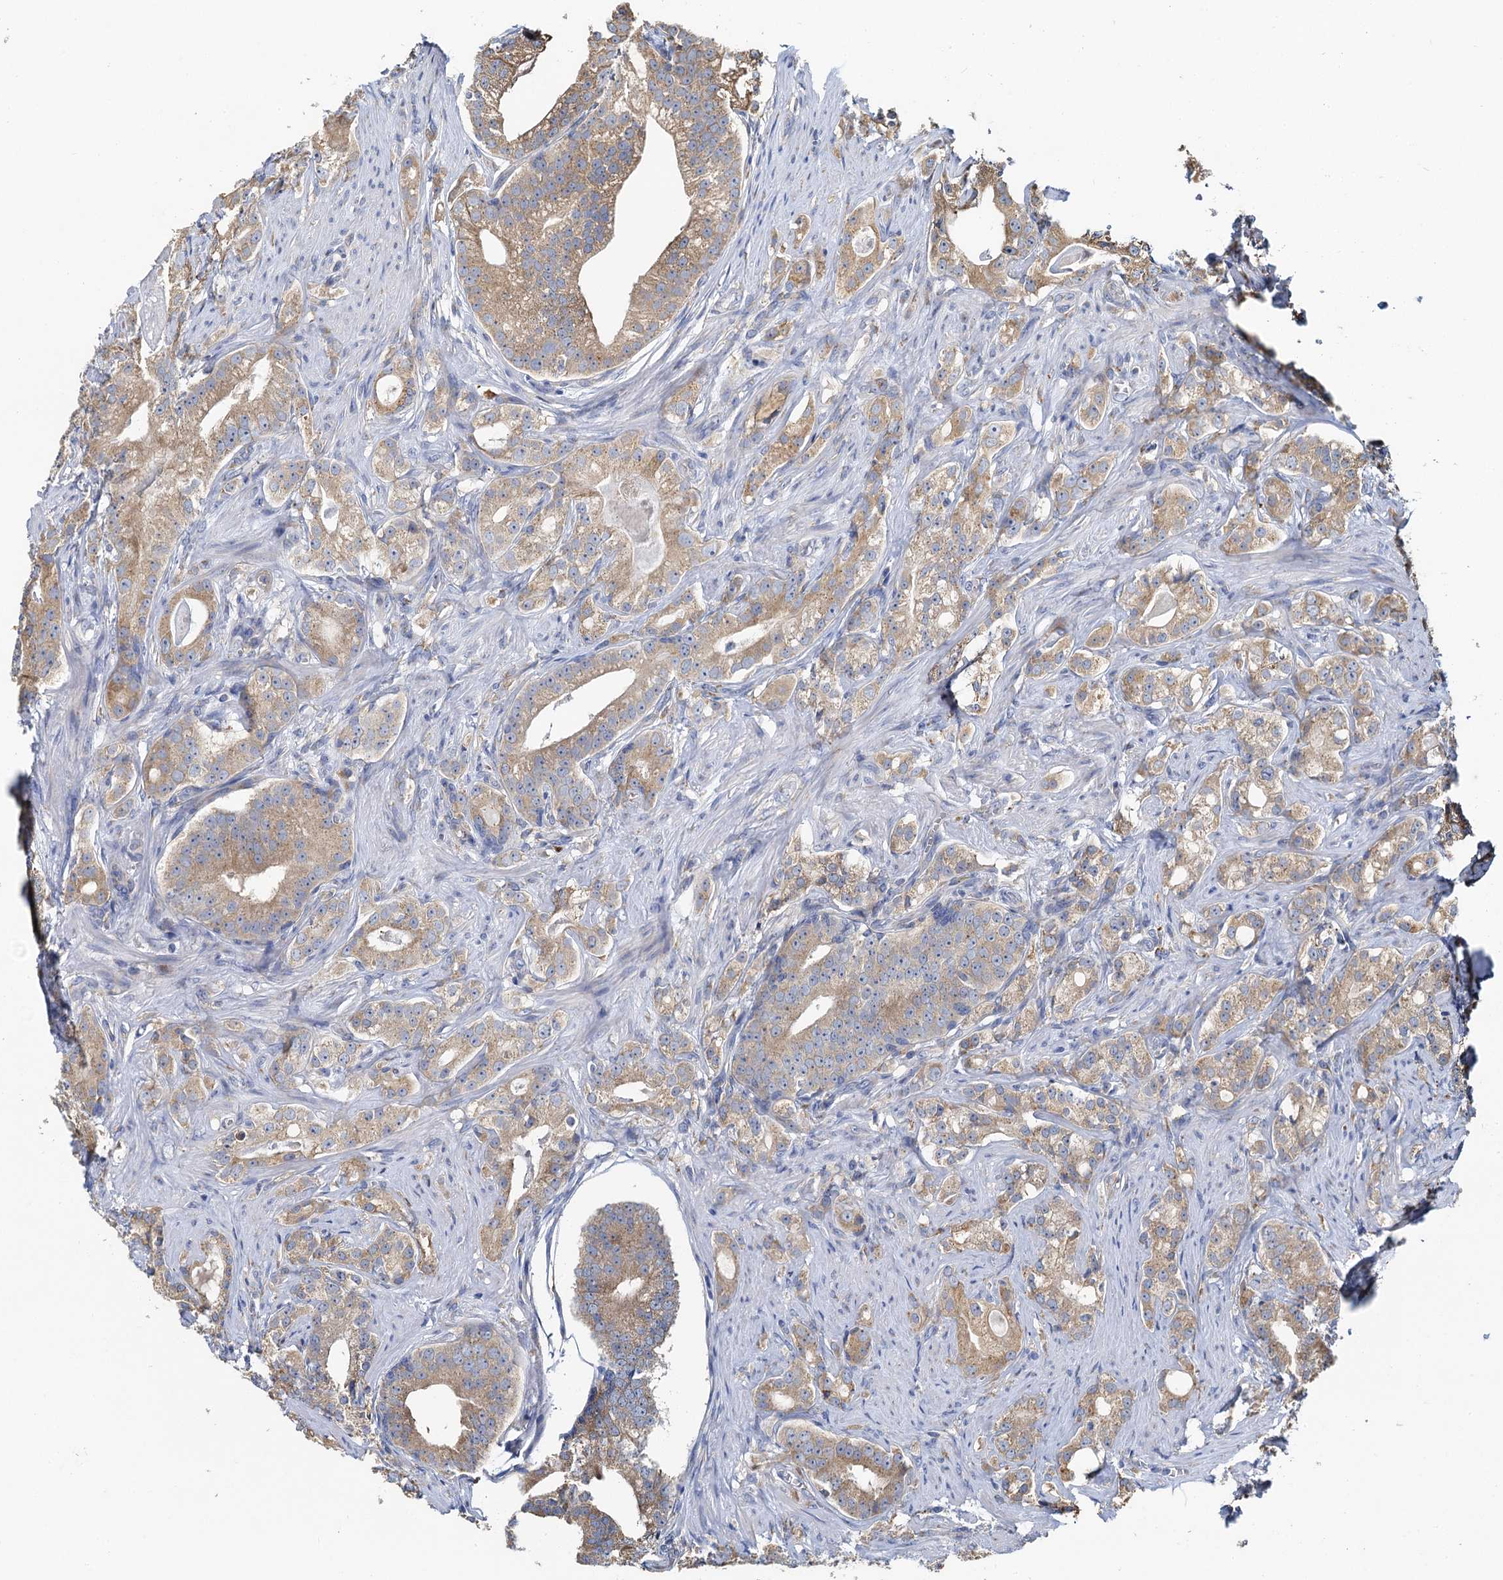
{"staining": {"intensity": "moderate", "quantity": ">75%", "location": "cytoplasmic/membranous"}, "tissue": "prostate cancer", "cell_type": "Tumor cells", "image_type": "cancer", "snomed": [{"axis": "morphology", "description": "Adenocarcinoma, Low grade"}, {"axis": "topography", "description": "Prostate"}], "caption": "Human prostate cancer (adenocarcinoma (low-grade)) stained with a brown dye exhibits moderate cytoplasmic/membranous positive positivity in about >75% of tumor cells.", "gene": "NKAPD1", "patient": {"sex": "male", "age": 71}}